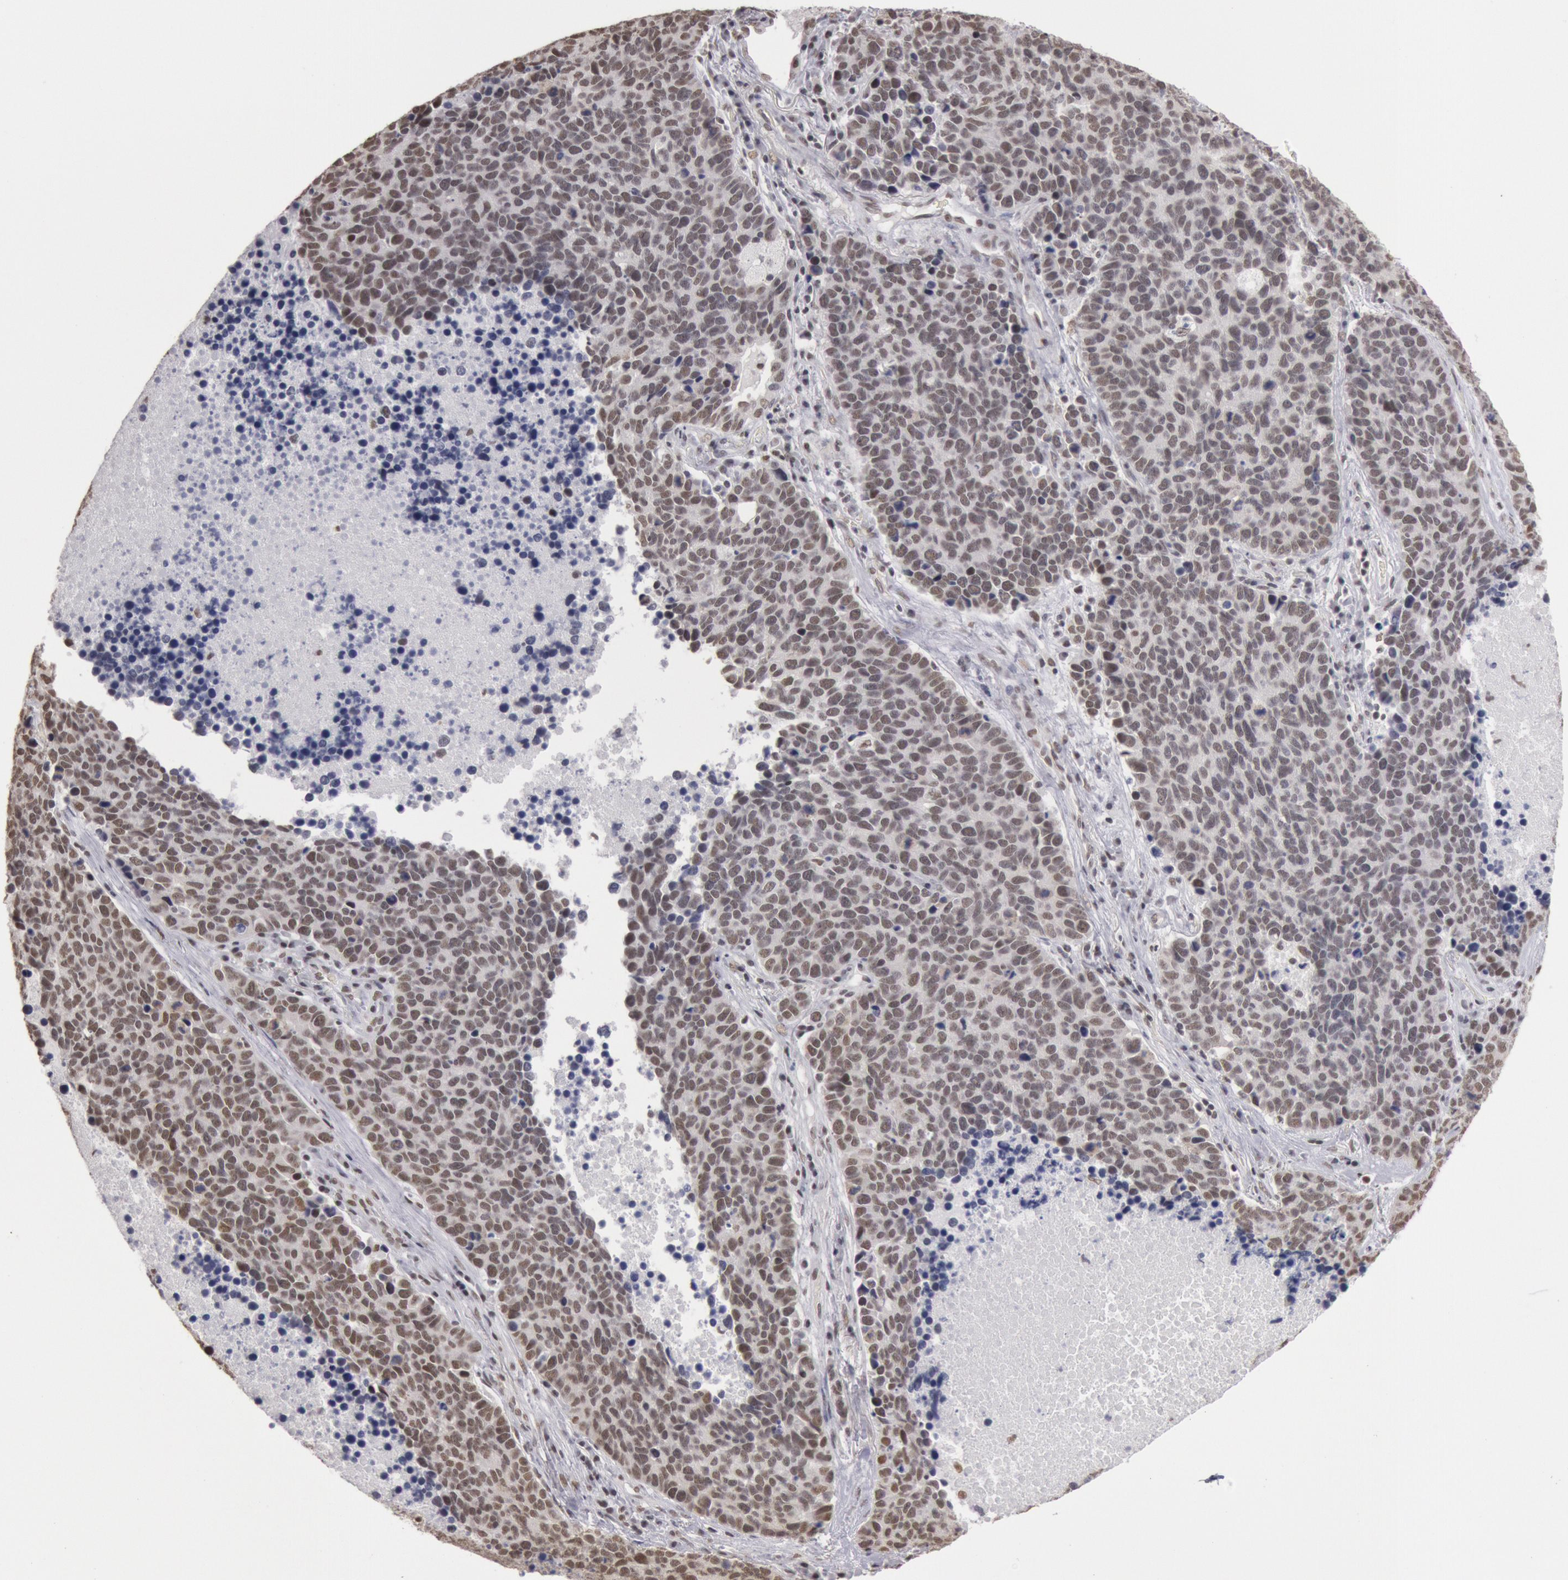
{"staining": {"intensity": "strong", "quantity": ">75%", "location": "nuclear"}, "tissue": "lung cancer", "cell_type": "Tumor cells", "image_type": "cancer", "snomed": [{"axis": "morphology", "description": "Neoplasm, malignant, NOS"}, {"axis": "topography", "description": "Lung"}], "caption": "Immunohistochemical staining of malignant neoplasm (lung) exhibits high levels of strong nuclear protein staining in about >75% of tumor cells.", "gene": "ESS2", "patient": {"sex": "female", "age": 75}}